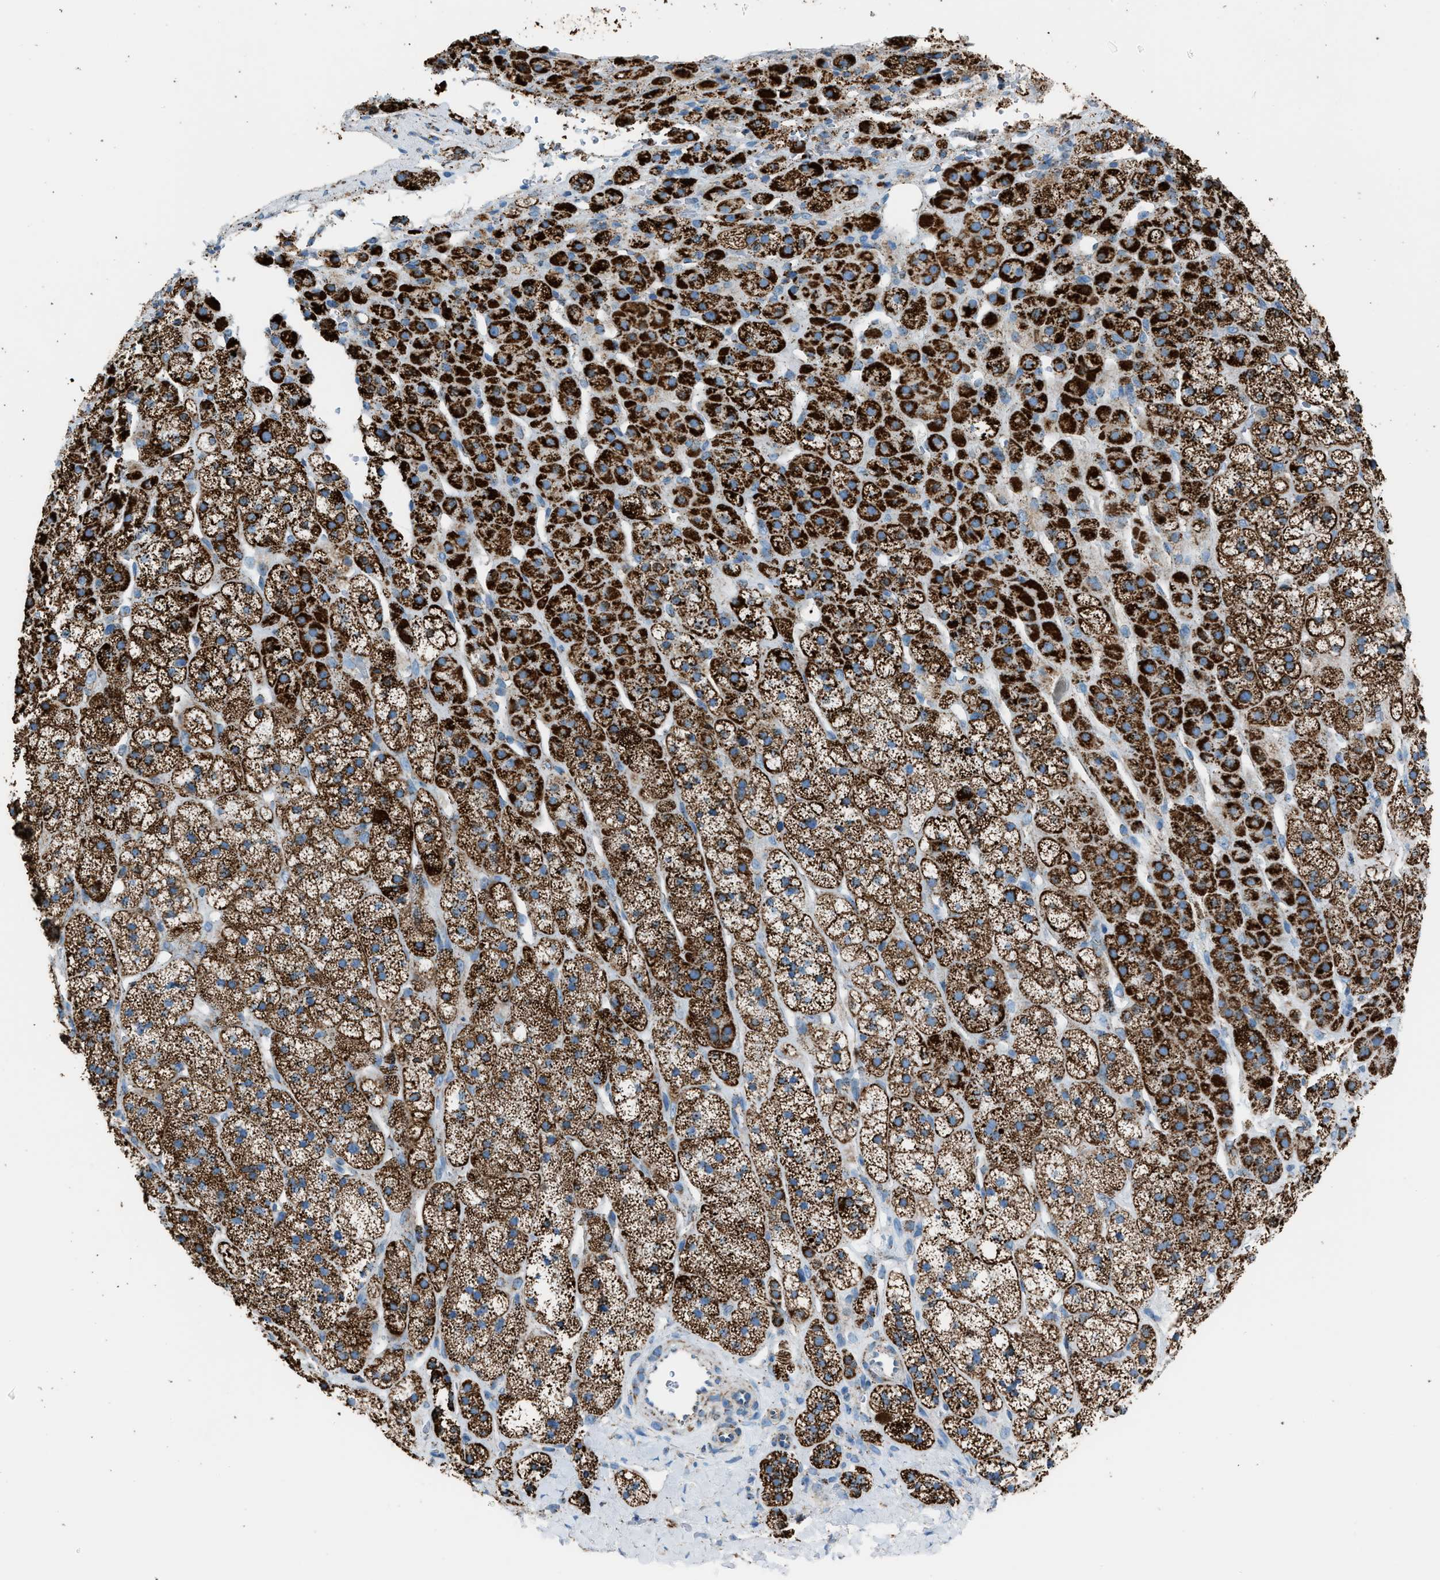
{"staining": {"intensity": "strong", "quantity": ">75%", "location": "cytoplasmic/membranous"}, "tissue": "adrenal gland", "cell_type": "Glandular cells", "image_type": "normal", "snomed": [{"axis": "morphology", "description": "Normal tissue, NOS"}, {"axis": "topography", "description": "Adrenal gland"}], "caption": "IHC of normal human adrenal gland demonstrates high levels of strong cytoplasmic/membranous positivity in about >75% of glandular cells.", "gene": "MDH2", "patient": {"sex": "male", "age": 56}}